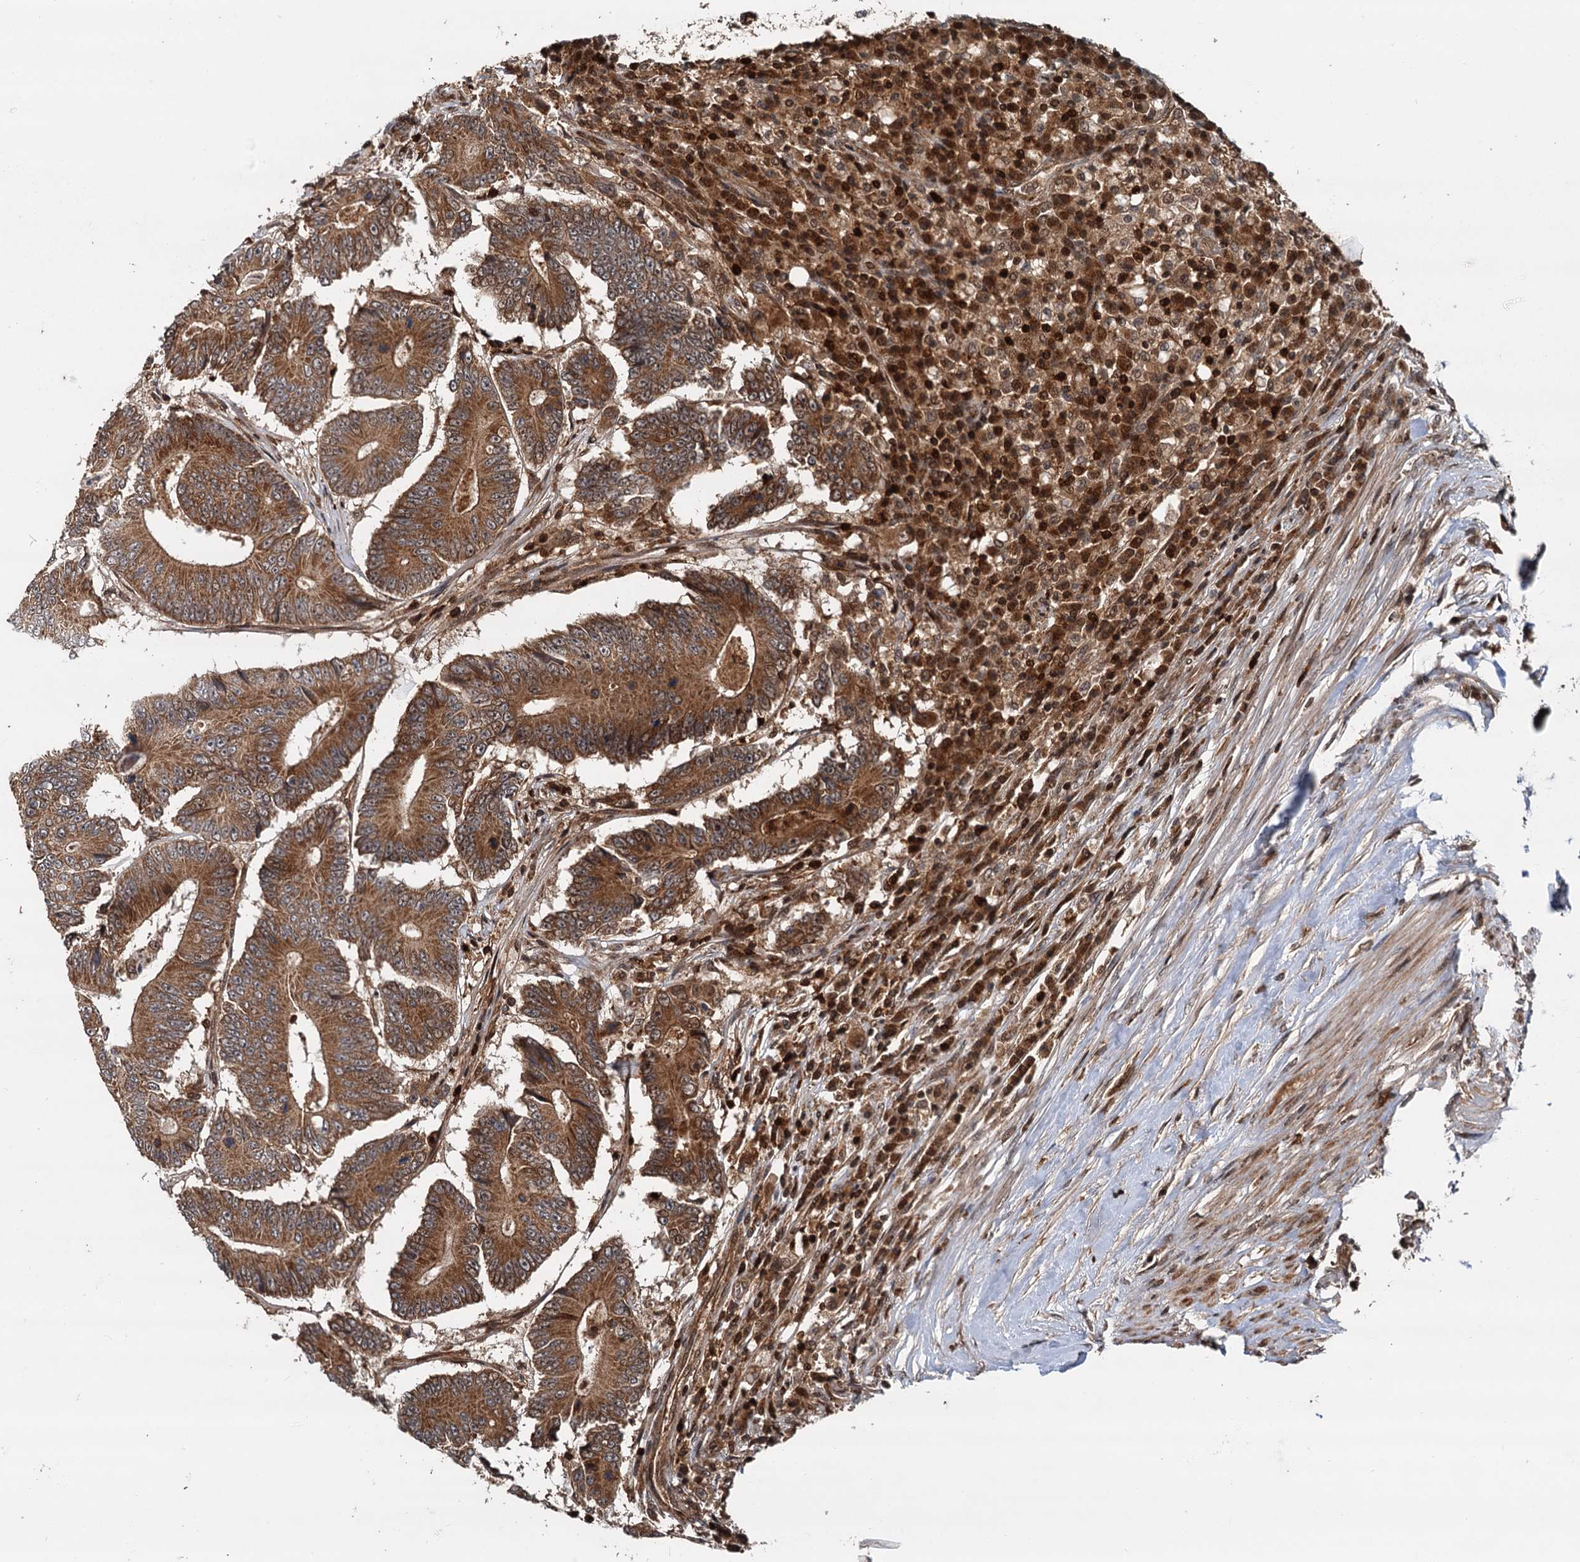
{"staining": {"intensity": "moderate", "quantity": ">75%", "location": "cytoplasmic/membranous"}, "tissue": "colorectal cancer", "cell_type": "Tumor cells", "image_type": "cancer", "snomed": [{"axis": "morphology", "description": "Adenocarcinoma, NOS"}, {"axis": "topography", "description": "Colon"}], "caption": "A histopathology image of colorectal adenocarcinoma stained for a protein displays moderate cytoplasmic/membranous brown staining in tumor cells.", "gene": "STUB1", "patient": {"sex": "male", "age": 83}}